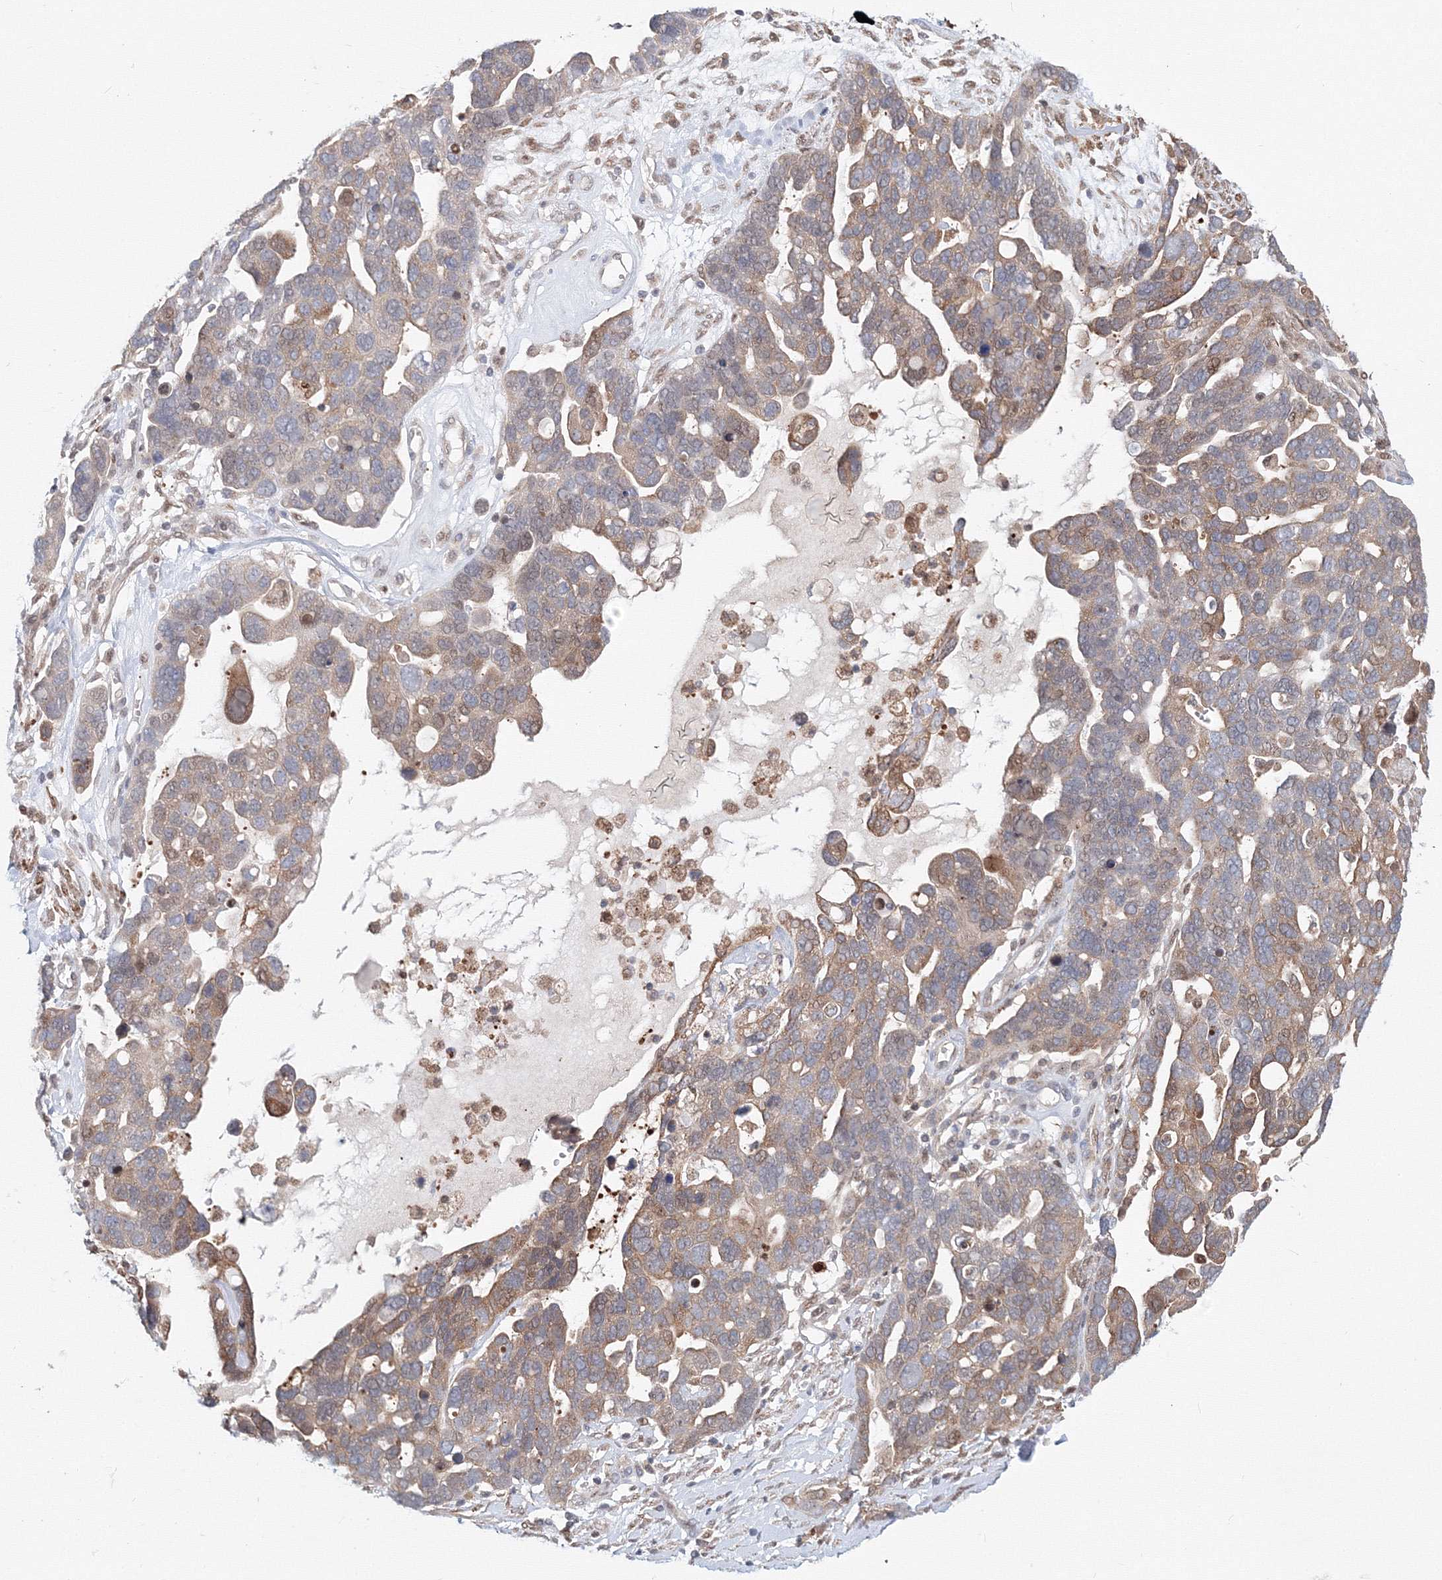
{"staining": {"intensity": "moderate", "quantity": "25%-75%", "location": "cytoplasmic/membranous"}, "tissue": "ovarian cancer", "cell_type": "Tumor cells", "image_type": "cancer", "snomed": [{"axis": "morphology", "description": "Cystadenocarcinoma, serous, NOS"}, {"axis": "topography", "description": "Ovary"}], "caption": "Ovarian cancer stained with DAB immunohistochemistry (IHC) reveals medium levels of moderate cytoplasmic/membranous staining in approximately 25%-75% of tumor cells.", "gene": "ARHGAP21", "patient": {"sex": "female", "age": 54}}